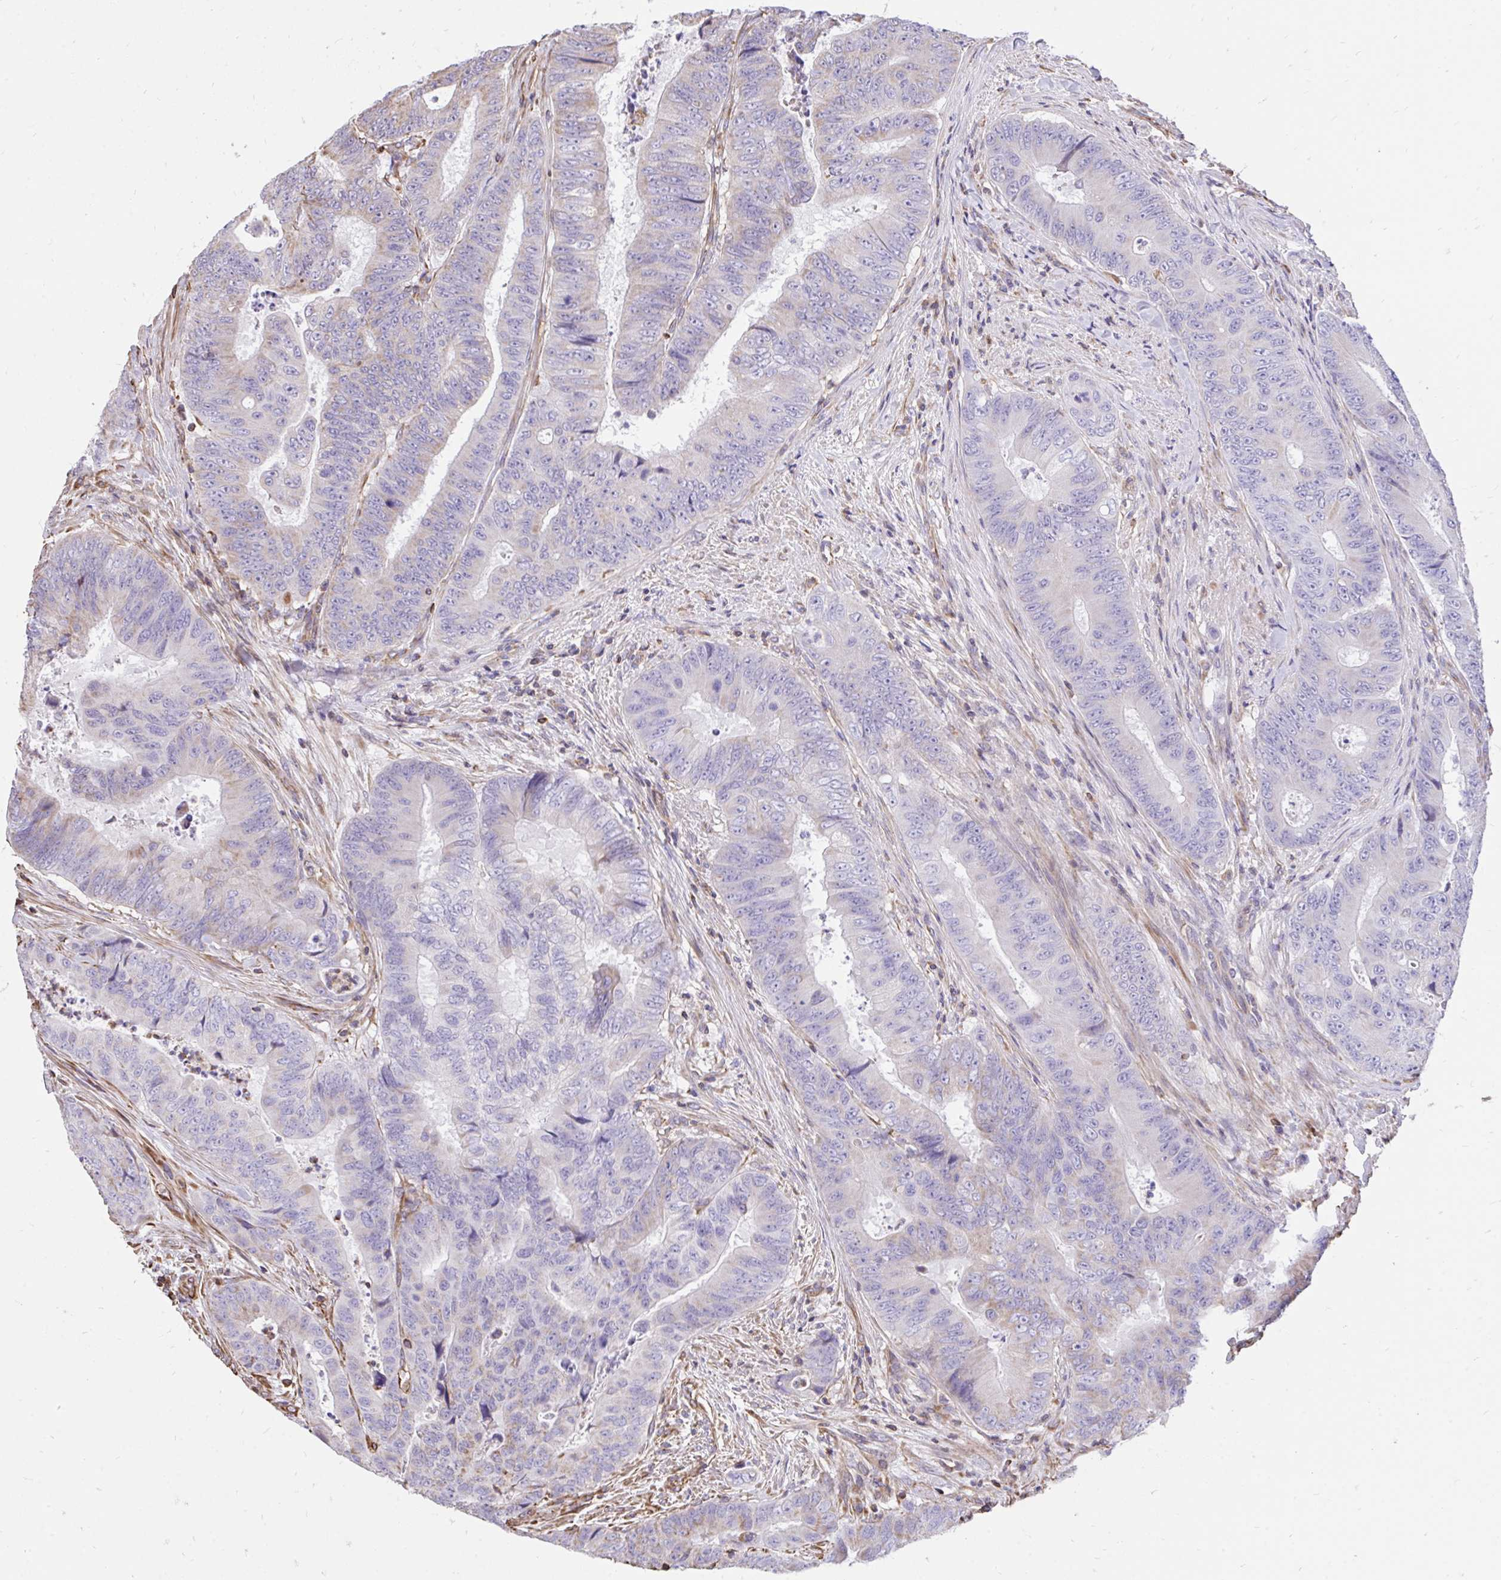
{"staining": {"intensity": "weak", "quantity": "<25%", "location": "cytoplasmic/membranous"}, "tissue": "colorectal cancer", "cell_type": "Tumor cells", "image_type": "cancer", "snomed": [{"axis": "morphology", "description": "Adenocarcinoma, NOS"}, {"axis": "topography", "description": "Colon"}], "caption": "There is no significant expression in tumor cells of colorectal adenocarcinoma.", "gene": "RNF103", "patient": {"sex": "female", "age": 48}}